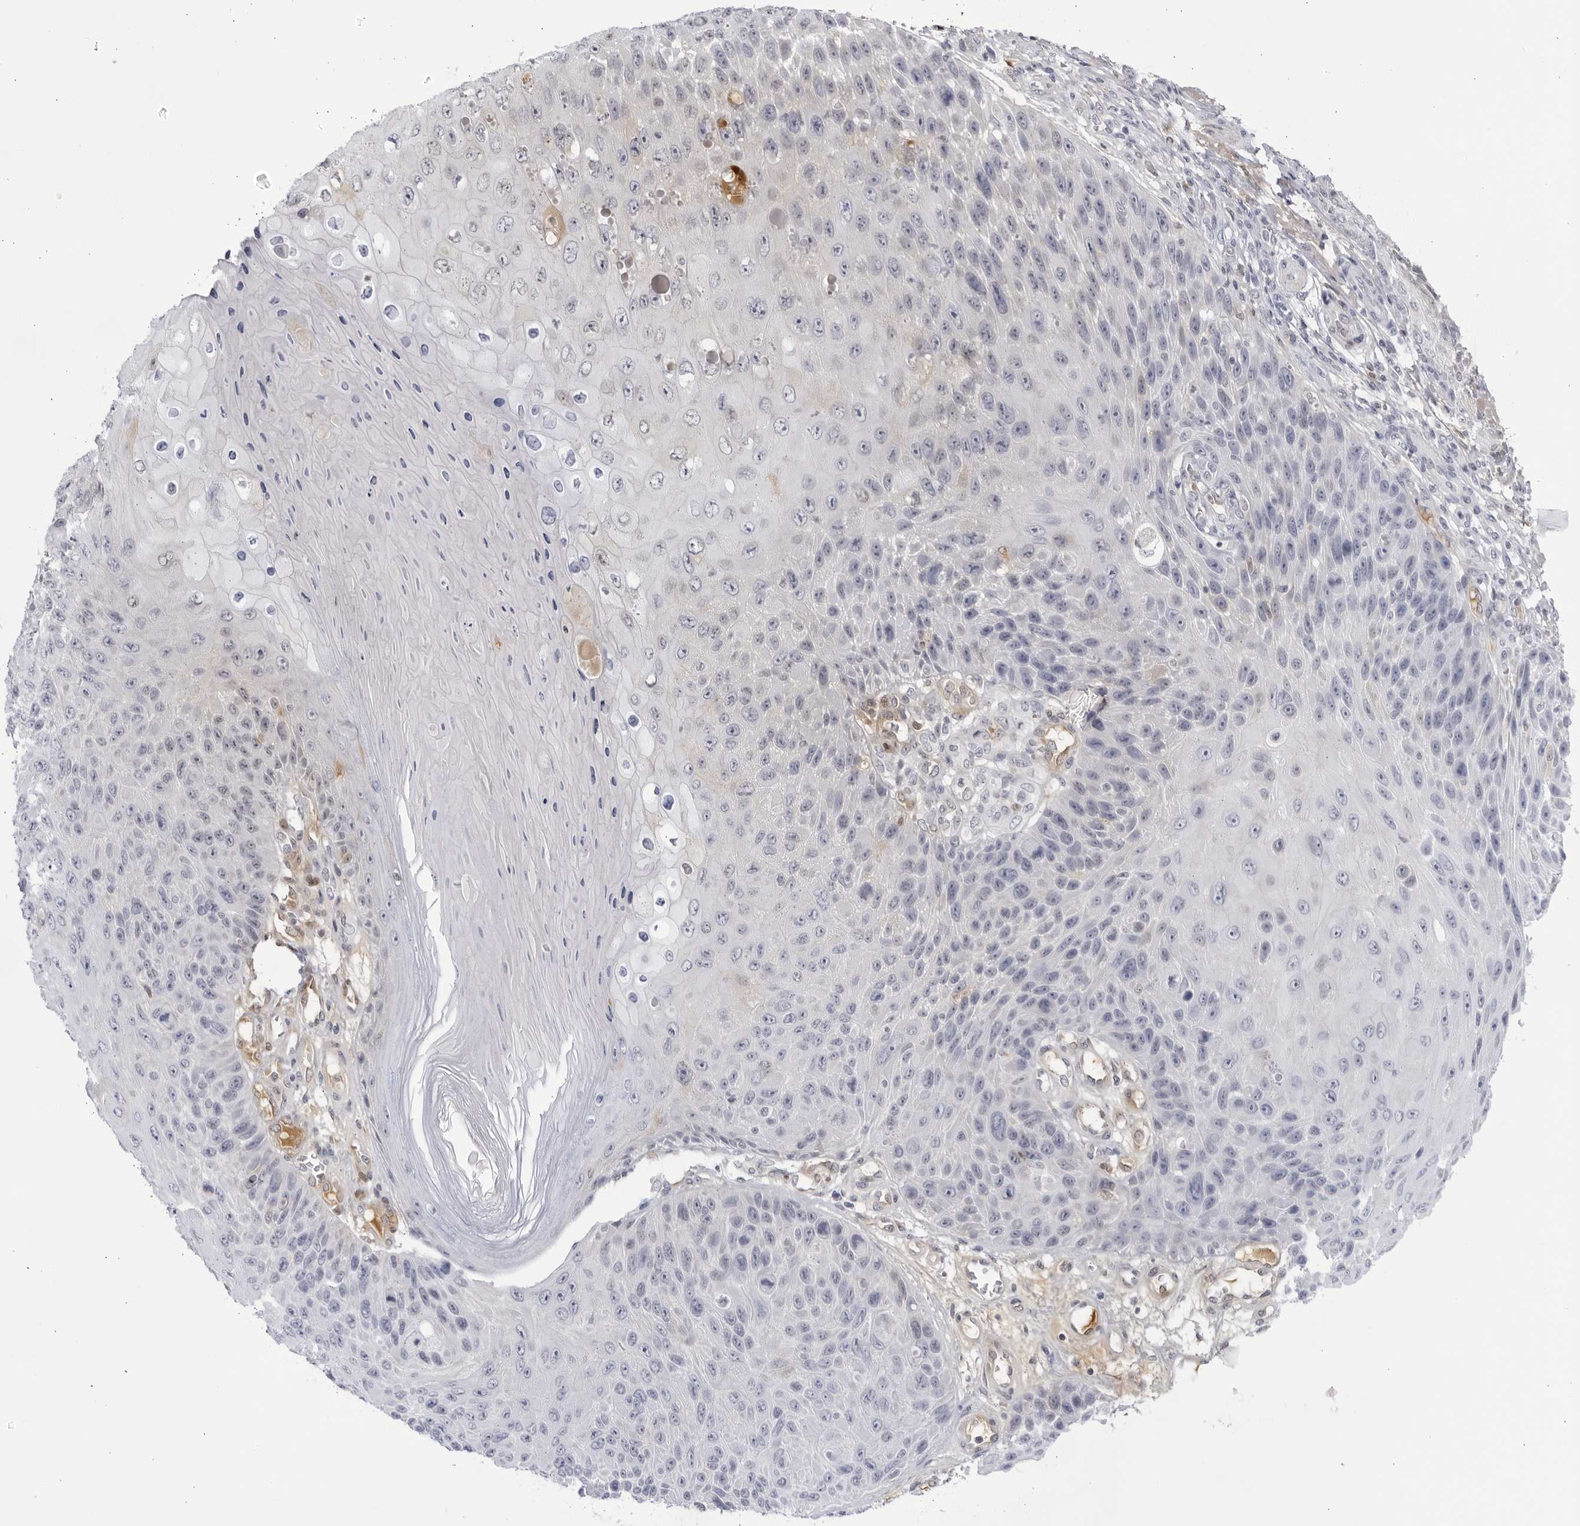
{"staining": {"intensity": "negative", "quantity": "none", "location": "none"}, "tissue": "skin cancer", "cell_type": "Tumor cells", "image_type": "cancer", "snomed": [{"axis": "morphology", "description": "Squamous cell carcinoma, NOS"}, {"axis": "topography", "description": "Skin"}], "caption": "DAB immunohistochemical staining of squamous cell carcinoma (skin) exhibits no significant staining in tumor cells.", "gene": "CNBD1", "patient": {"sex": "female", "age": 88}}